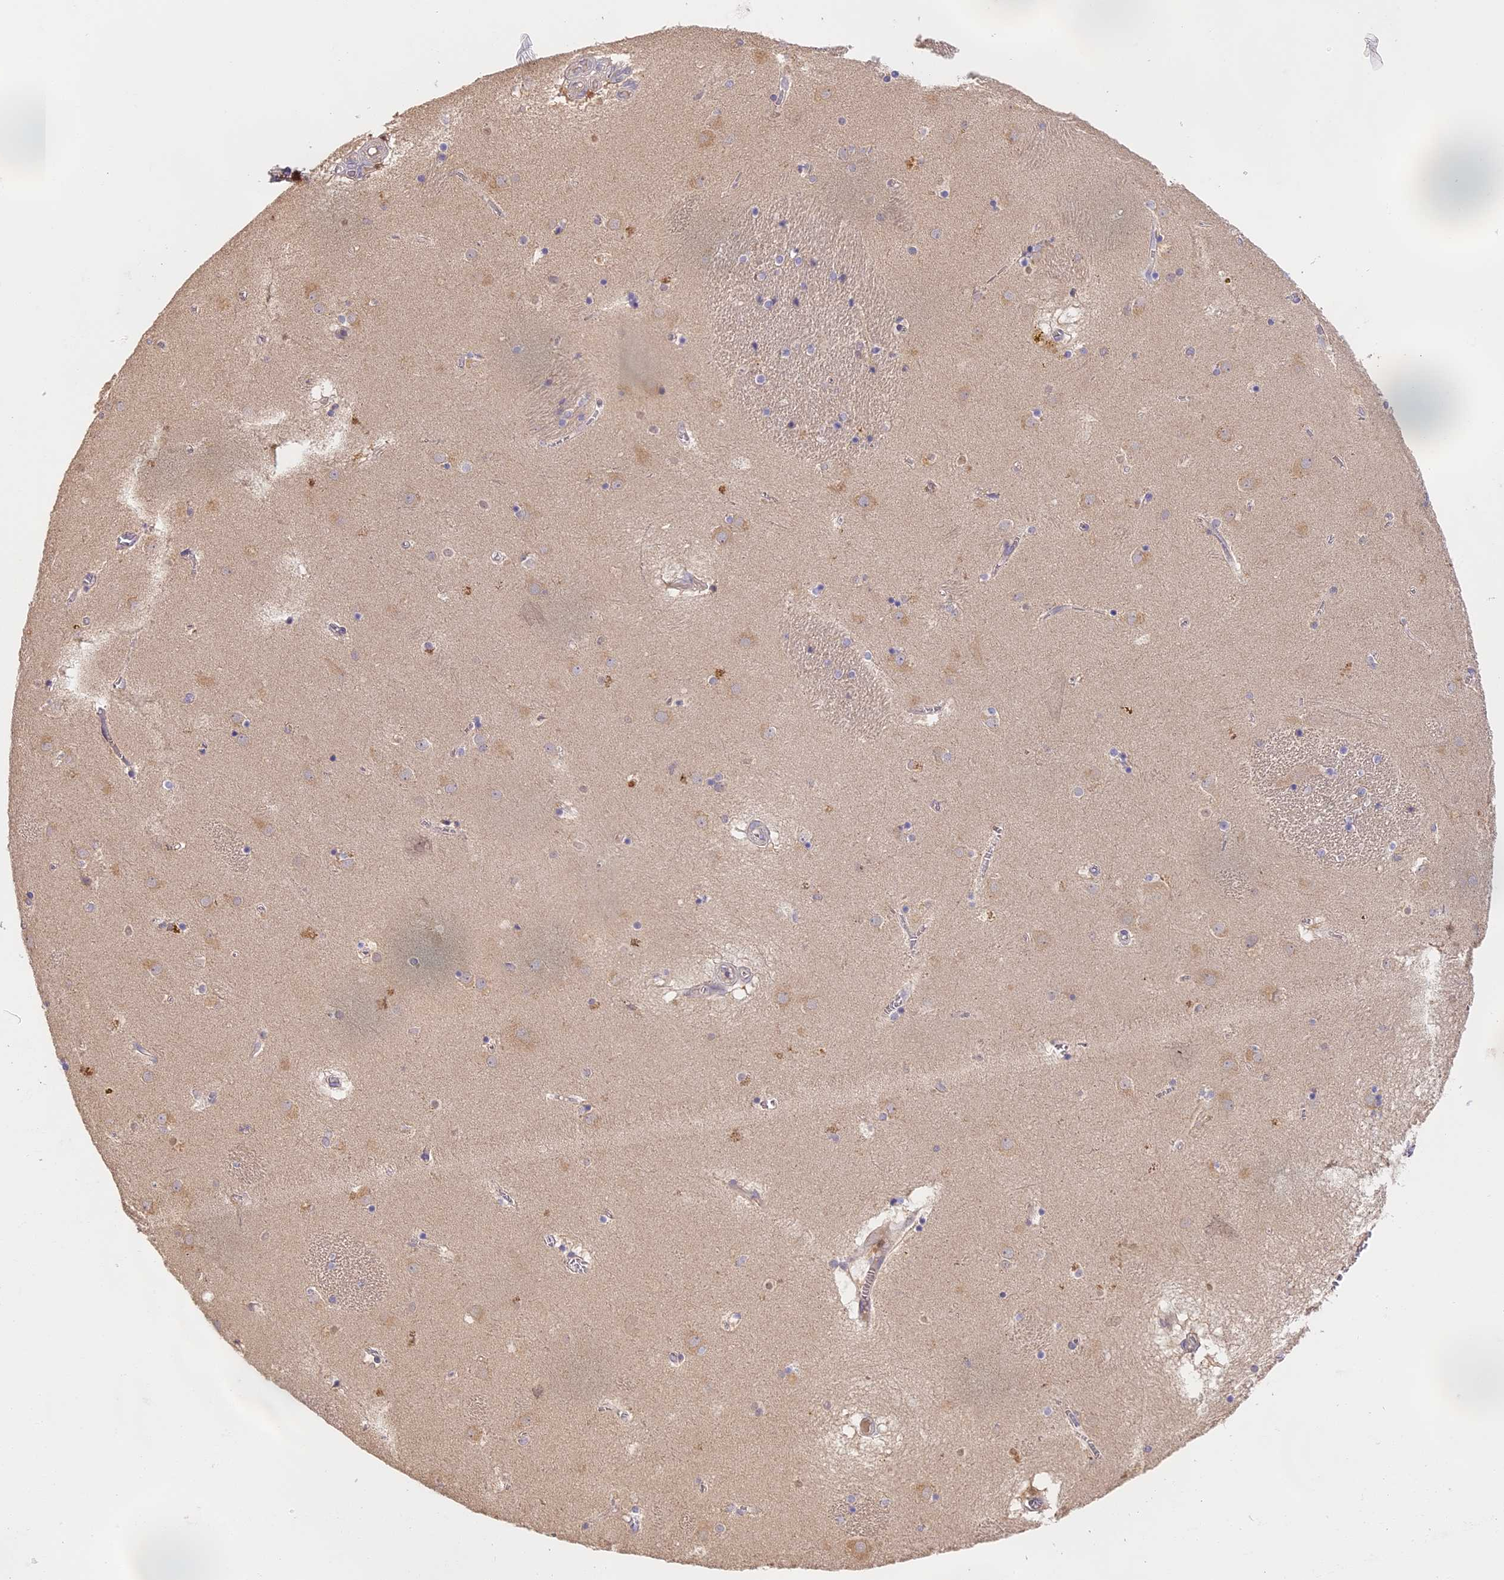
{"staining": {"intensity": "negative", "quantity": "none", "location": "none"}, "tissue": "caudate", "cell_type": "Glial cells", "image_type": "normal", "snomed": [{"axis": "morphology", "description": "Normal tissue, NOS"}, {"axis": "topography", "description": "Lateral ventricle wall"}], "caption": "This is an immunohistochemistry photomicrograph of unremarkable human caudate. There is no staining in glial cells.", "gene": "NCF4", "patient": {"sex": "male", "age": 70}}